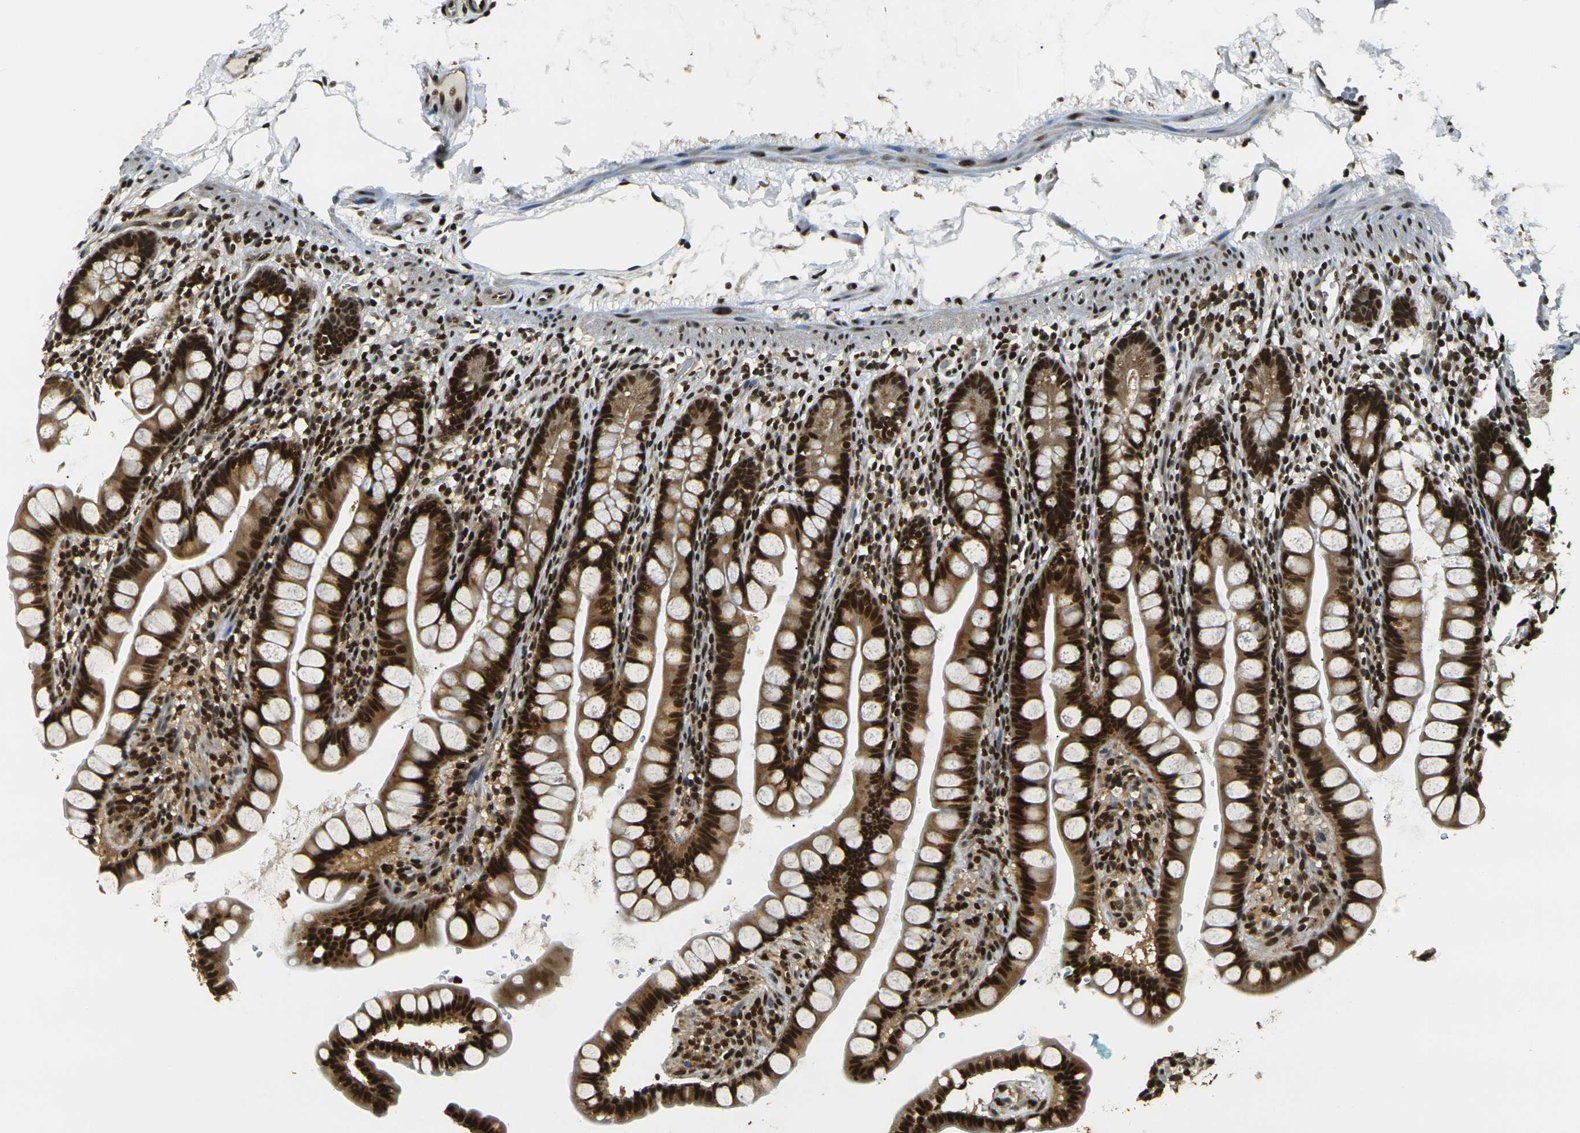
{"staining": {"intensity": "strong", "quantity": ">75%", "location": "cytoplasmic/membranous,nuclear"}, "tissue": "small intestine", "cell_type": "Glandular cells", "image_type": "normal", "snomed": [{"axis": "morphology", "description": "Normal tissue, NOS"}, {"axis": "topography", "description": "Small intestine"}], "caption": "Immunohistochemical staining of unremarkable human small intestine displays strong cytoplasmic/membranous,nuclear protein expression in approximately >75% of glandular cells. Nuclei are stained in blue.", "gene": "ACTL6A", "patient": {"sex": "female", "age": 84}}